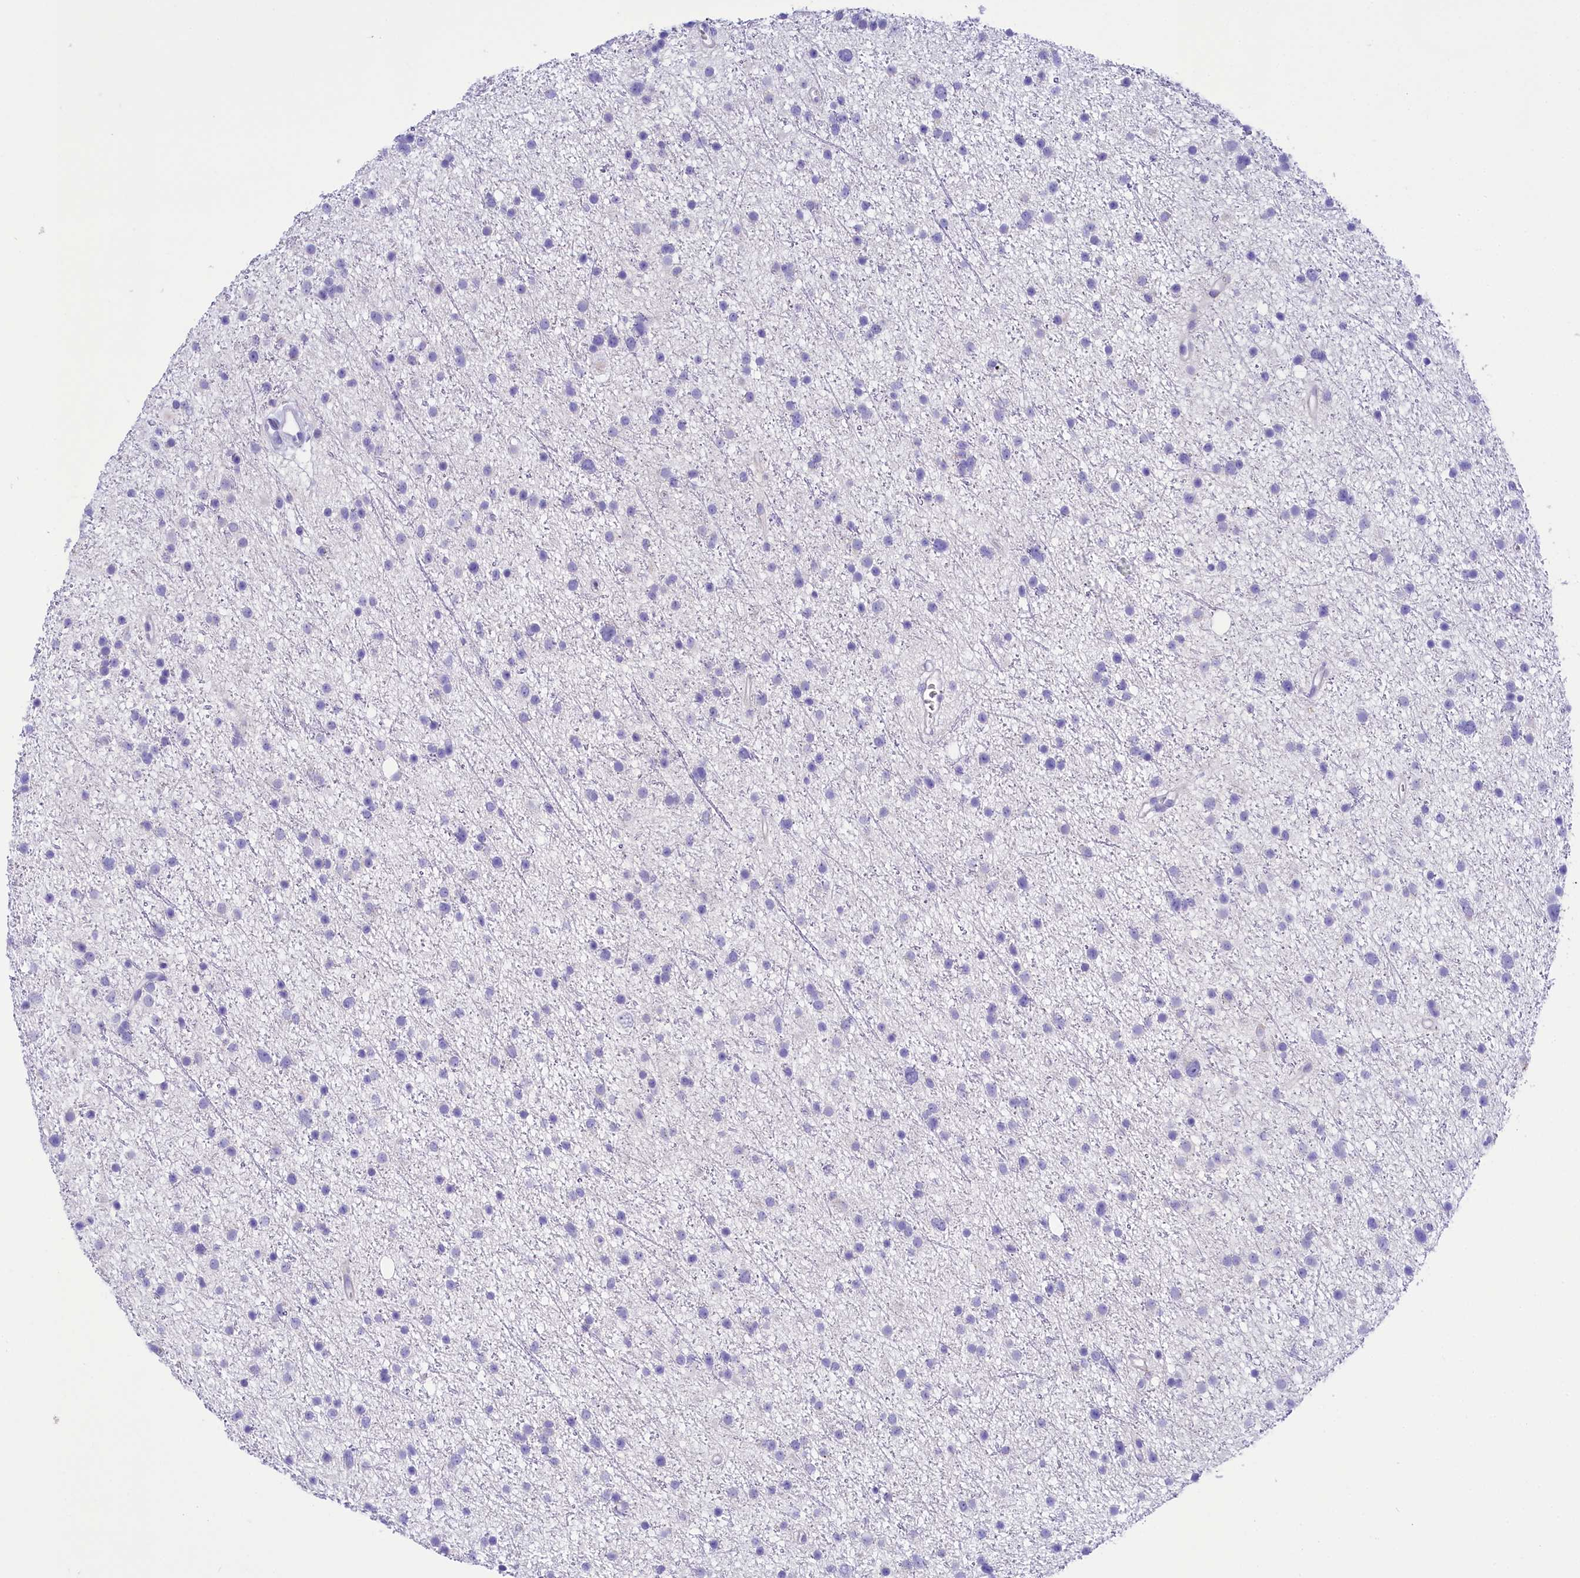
{"staining": {"intensity": "negative", "quantity": "none", "location": "none"}, "tissue": "glioma", "cell_type": "Tumor cells", "image_type": "cancer", "snomed": [{"axis": "morphology", "description": "Glioma, malignant, Low grade"}, {"axis": "topography", "description": "Cerebral cortex"}], "caption": "A photomicrograph of human malignant low-grade glioma is negative for staining in tumor cells. Brightfield microscopy of immunohistochemistry (IHC) stained with DAB (brown) and hematoxylin (blue), captured at high magnification.", "gene": "TTC36", "patient": {"sex": "female", "age": 39}}